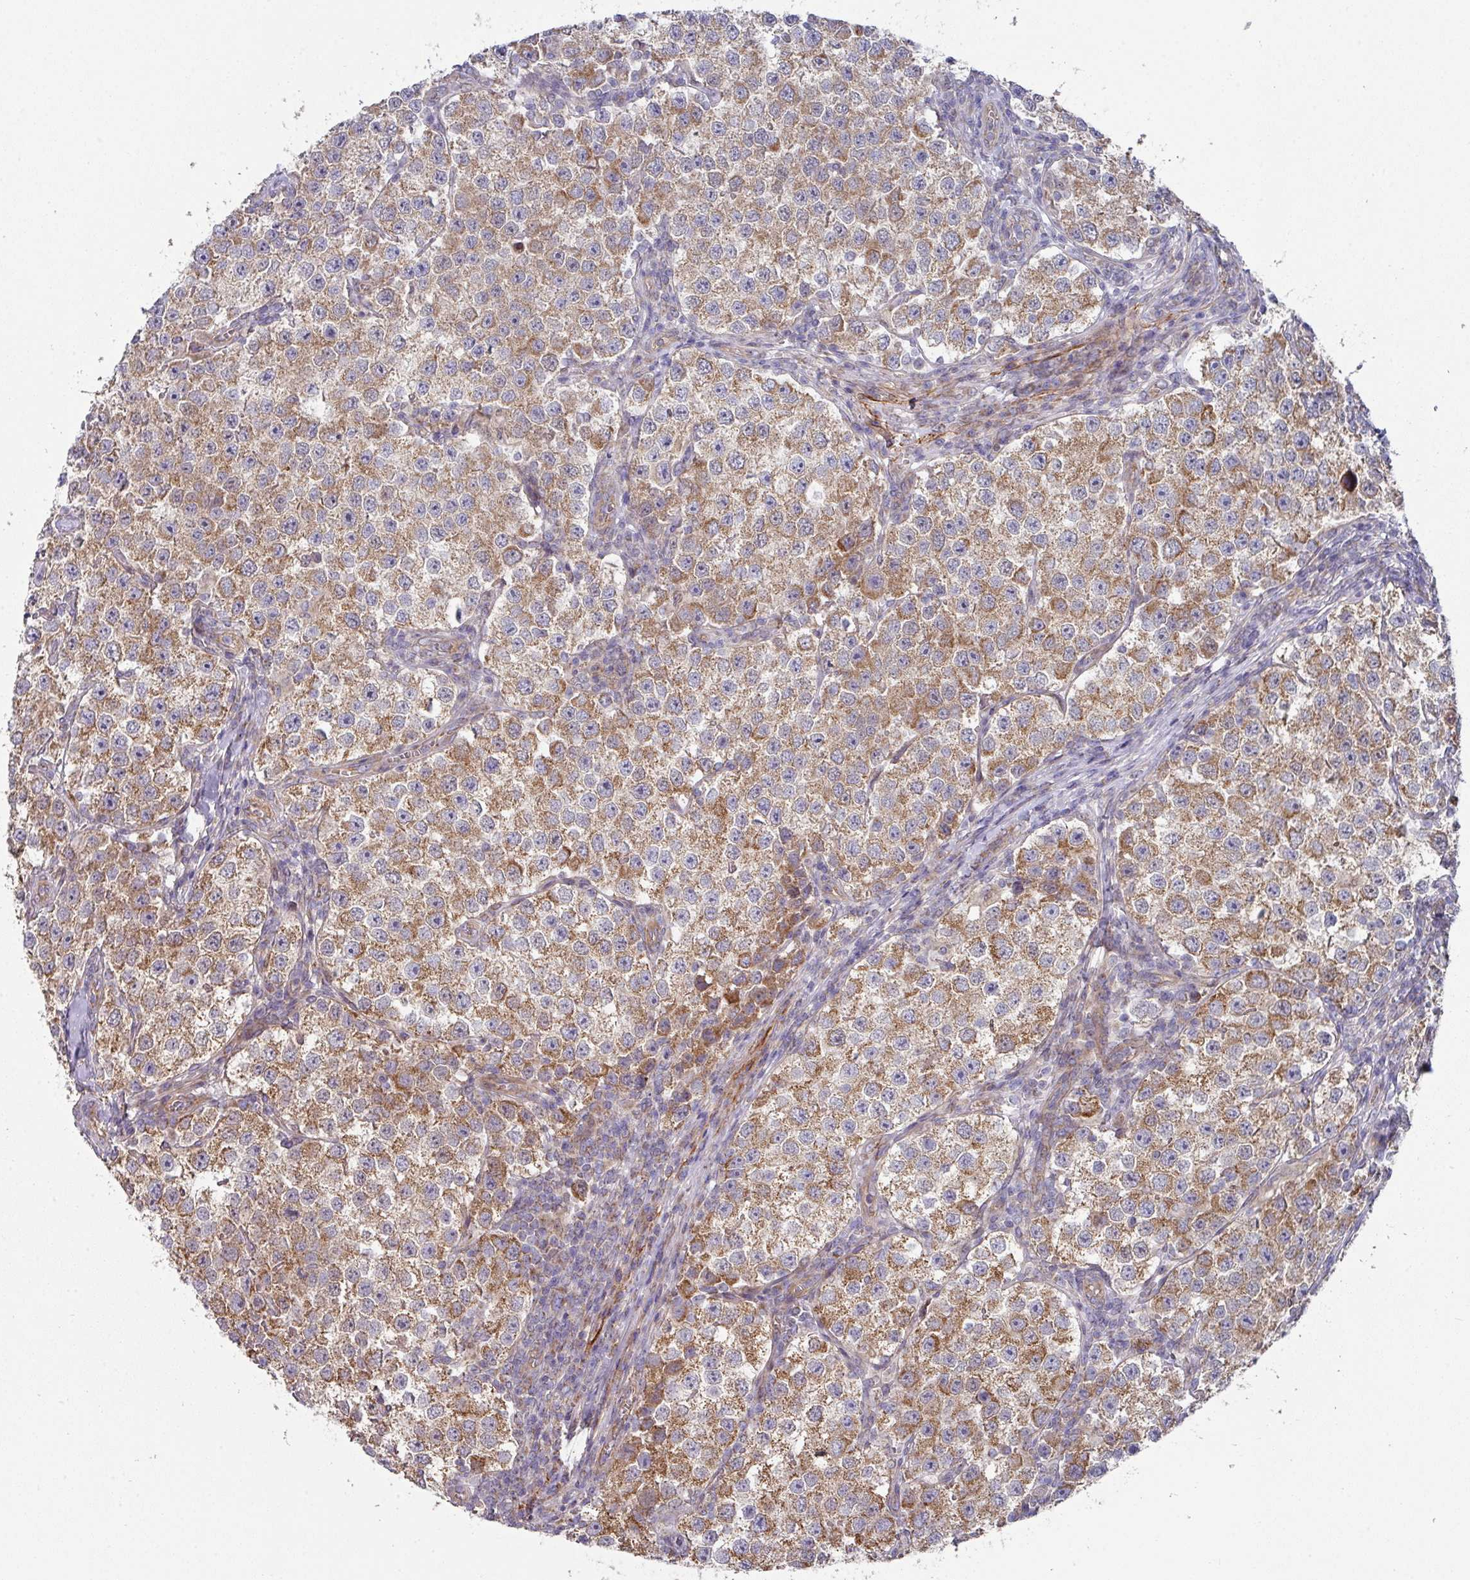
{"staining": {"intensity": "moderate", "quantity": ">75%", "location": "cytoplasmic/membranous"}, "tissue": "testis cancer", "cell_type": "Tumor cells", "image_type": "cancer", "snomed": [{"axis": "morphology", "description": "Seminoma, NOS"}, {"axis": "topography", "description": "Testis"}], "caption": "Testis seminoma tissue shows moderate cytoplasmic/membranous positivity in approximately >75% of tumor cells", "gene": "DCAF12L2", "patient": {"sex": "male", "age": 37}}